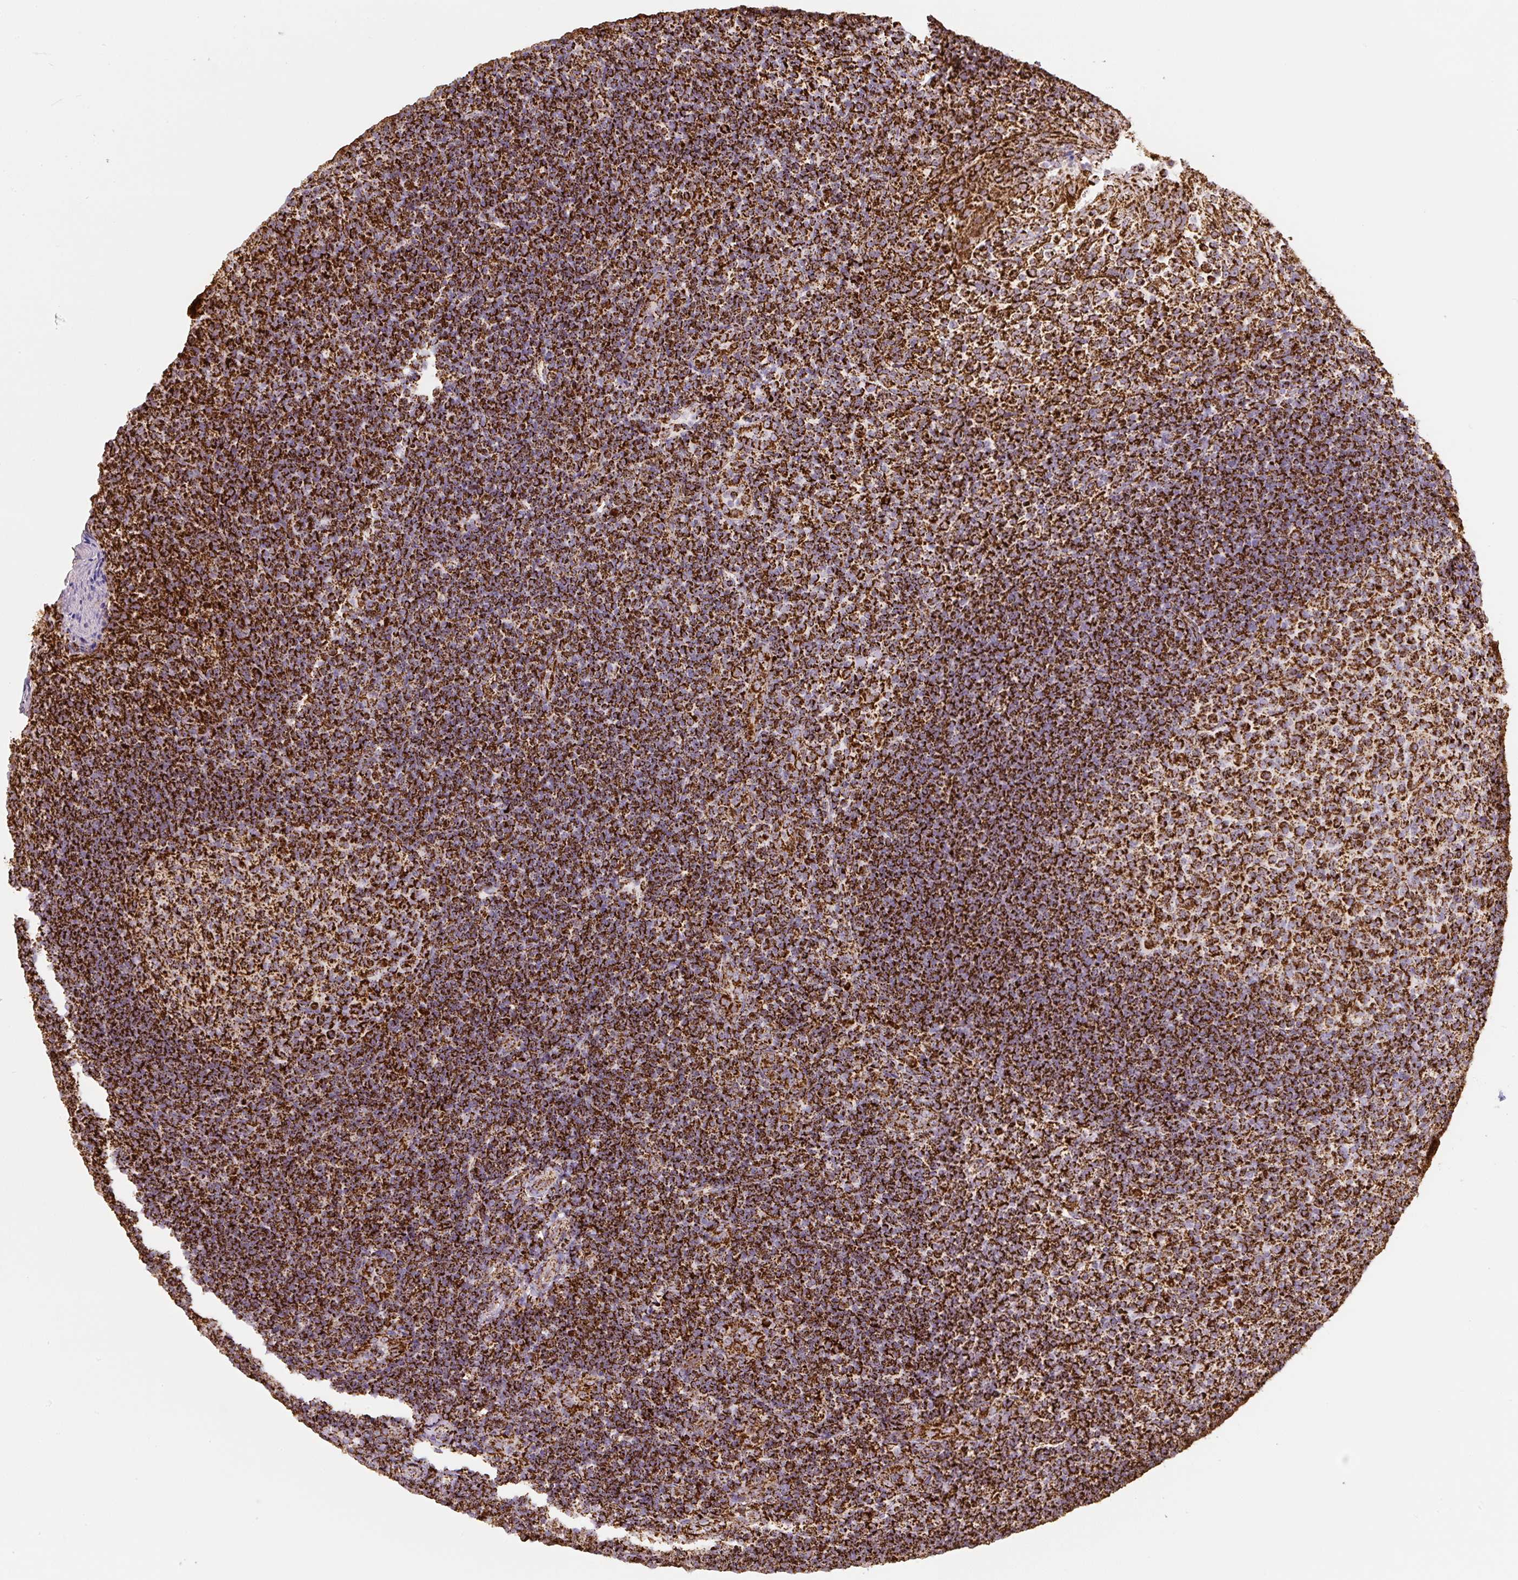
{"staining": {"intensity": "strong", "quantity": ">75%", "location": "cytoplasmic/membranous"}, "tissue": "tonsil", "cell_type": "Germinal center cells", "image_type": "normal", "snomed": [{"axis": "morphology", "description": "Normal tissue, NOS"}, {"axis": "topography", "description": "Tonsil"}], "caption": "Immunohistochemical staining of normal tonsil displays >75% levels of strong cytoplasmic/membranous protein staining in about >75% of germinal center cells.", "gene": "ATP5F1A", "patient": {"sex": "female", "age": 10}}